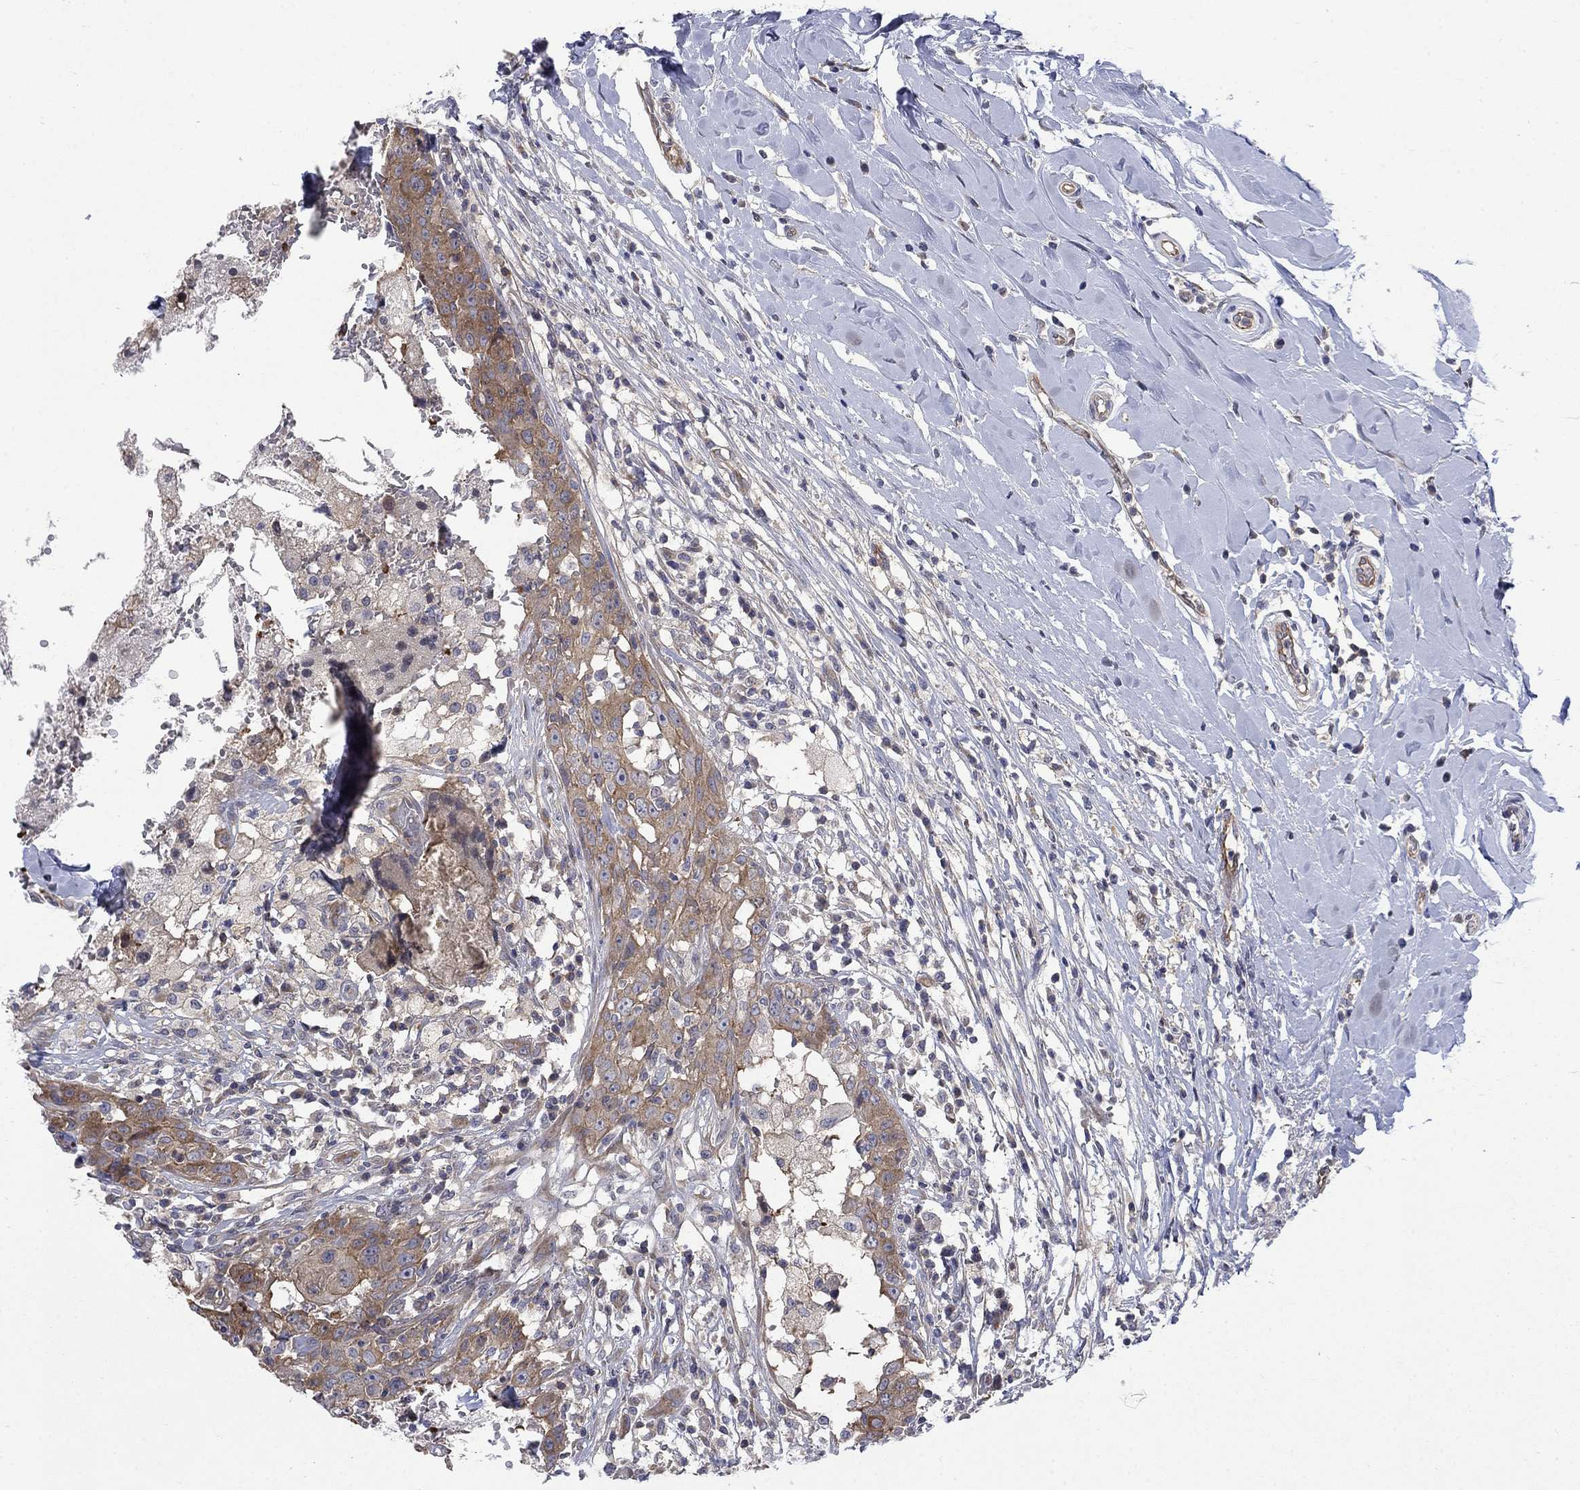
{"staining": {"intensity": "moderate", "quantity": ">75%", "location": "cytoplasmic/membranous"}, "tissue": "breast cancer", "cell_type": "Tumor cells", "image_type": "cancer", "snomed": [{"axis": "morphology", "description": "Duct carcinoma"}, {"axis": "topography", "description": "Breast"}], "caption": "An image of breast cancer (invasive ductal carcinoma) stained for a protein reveals moderate cytoplasmic/membranous brown staining in tumor cells.", "gene": "PDZD2", "patient": {"sex": "female", "age": 27}}